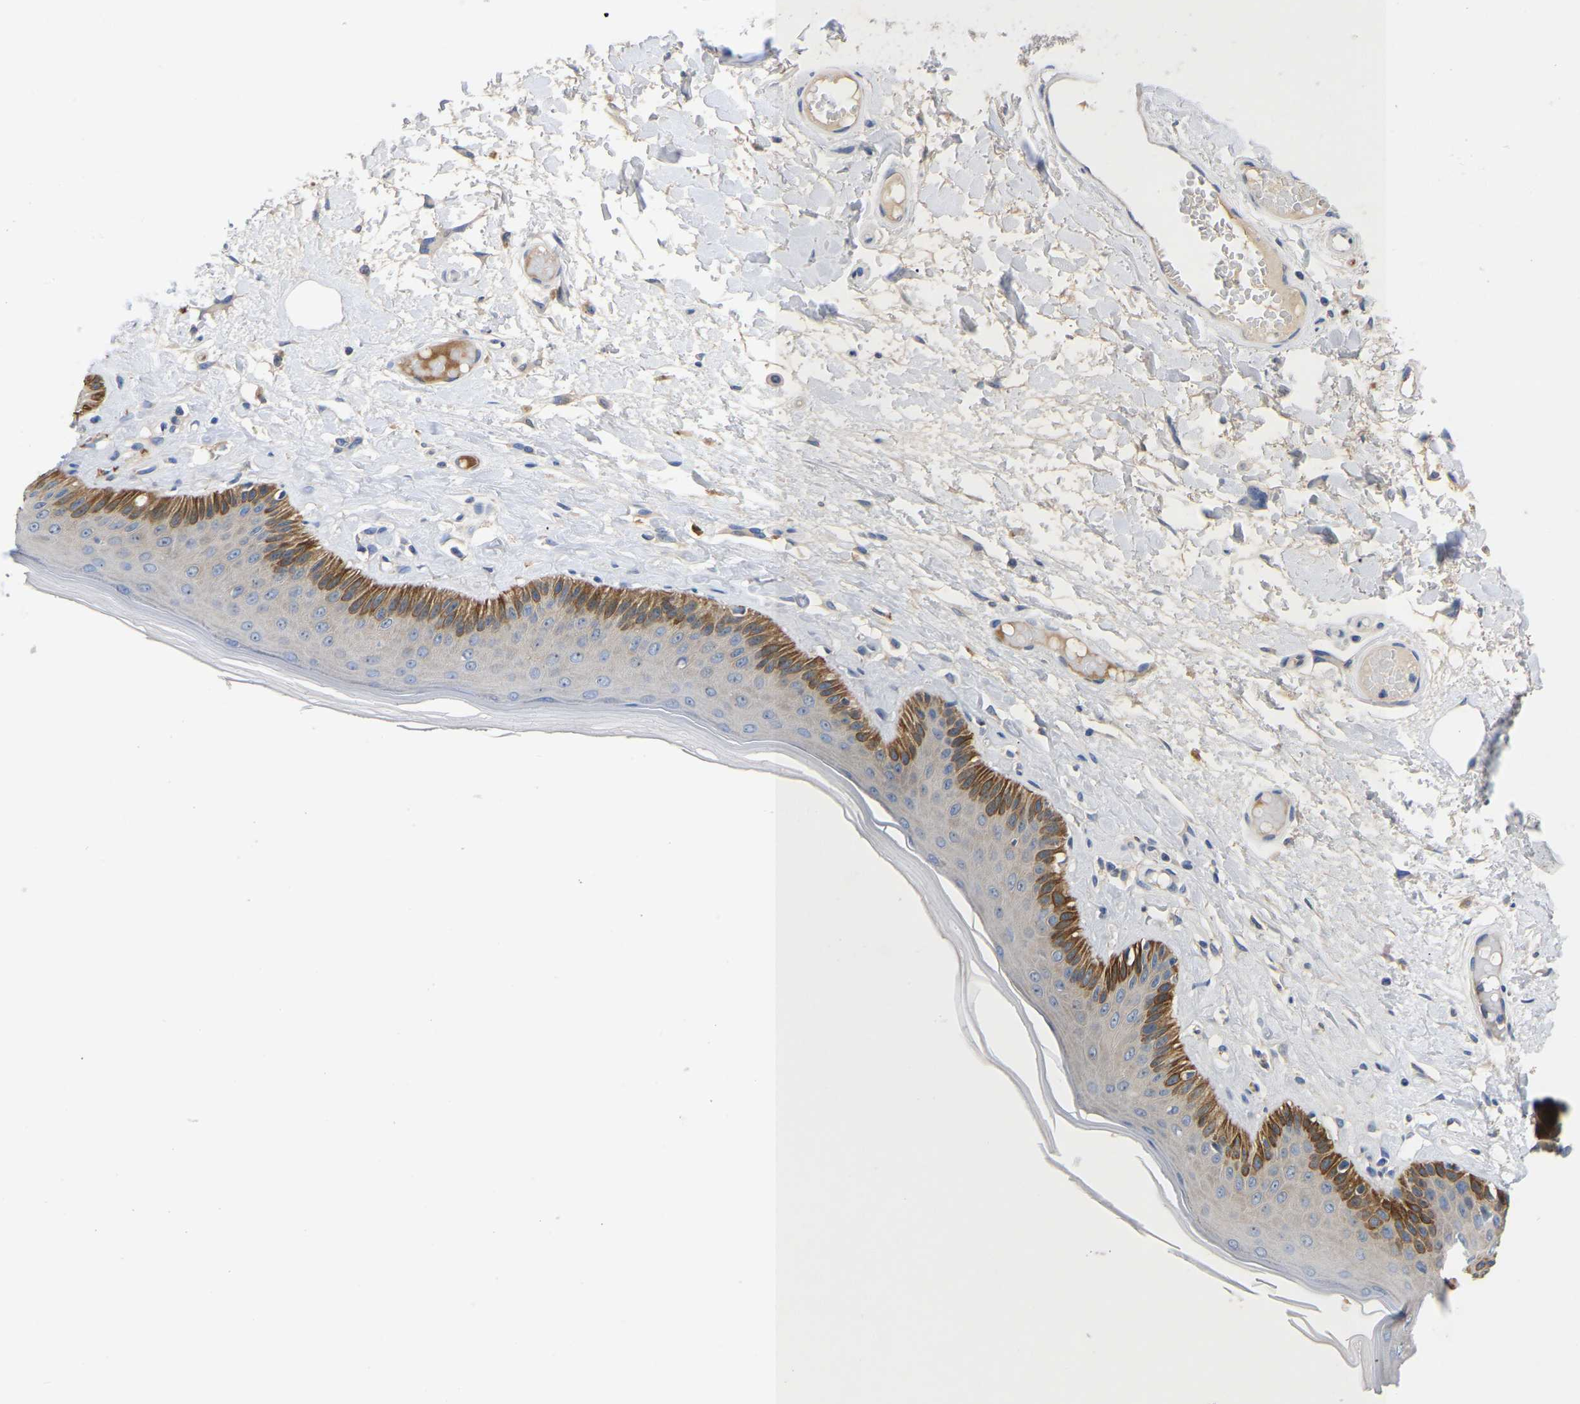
{"staining": {"intensity": "strong", "quantity": "25%-75%", "location": "cytoplasmic/membranous"}, "tissue": "skin", "cell_type": "Epidermal cells", "image_type": "normal", "snomed": [{"axis": "morphology", "description": "Normal tissue, NOS"}, {"axis": "topography", "description": "Vulva"}], "caption": "Approximately 25%-75% of epidermal cells in benign skin display strong cytoplasmic/membranous protein expression as visualized by brown immunohistochemical staining.", "gene": "ABCA10", "patient": {"sex": "female", "age": 73}}